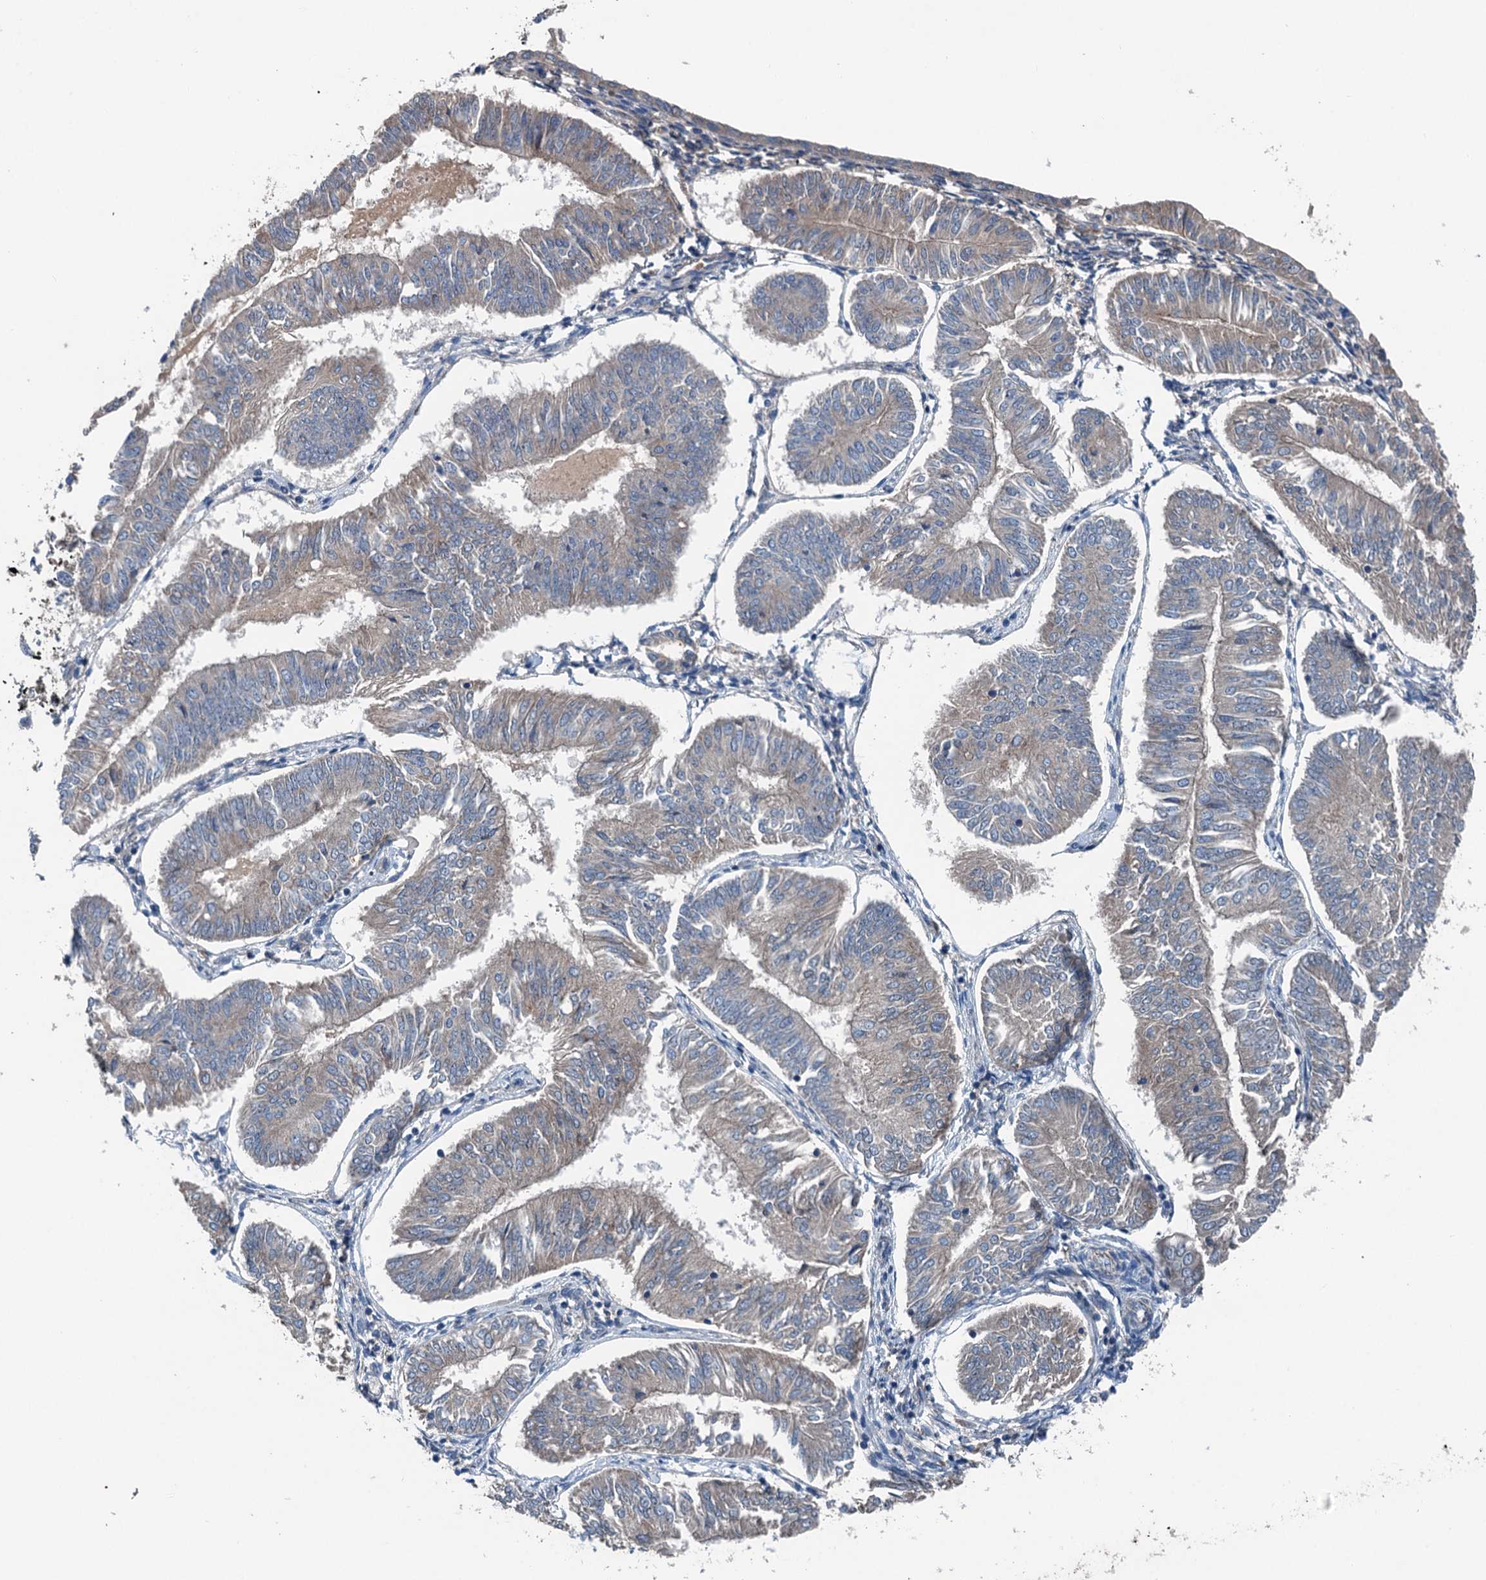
{"staining": {"intensity": "weak", "quantity": "<25%", "location": "cytoplasmic/membranous"}, "tissue": "endometrial cancer", "cell_type": "Tumor cells", "image_type": "cancer", "snomed": [{"axis": "morphology", "description": "Adenocarcinoma, NOS"}, {"axis": "topography", "description": "Endometrium"}], "caption": "High power microscopy histopathology image of an IHC image of endometrial cancer, revealing no significant positivity in tumor cells.", "gene": "PDSS1", "patient": {"sex": "female", "age": 58}}